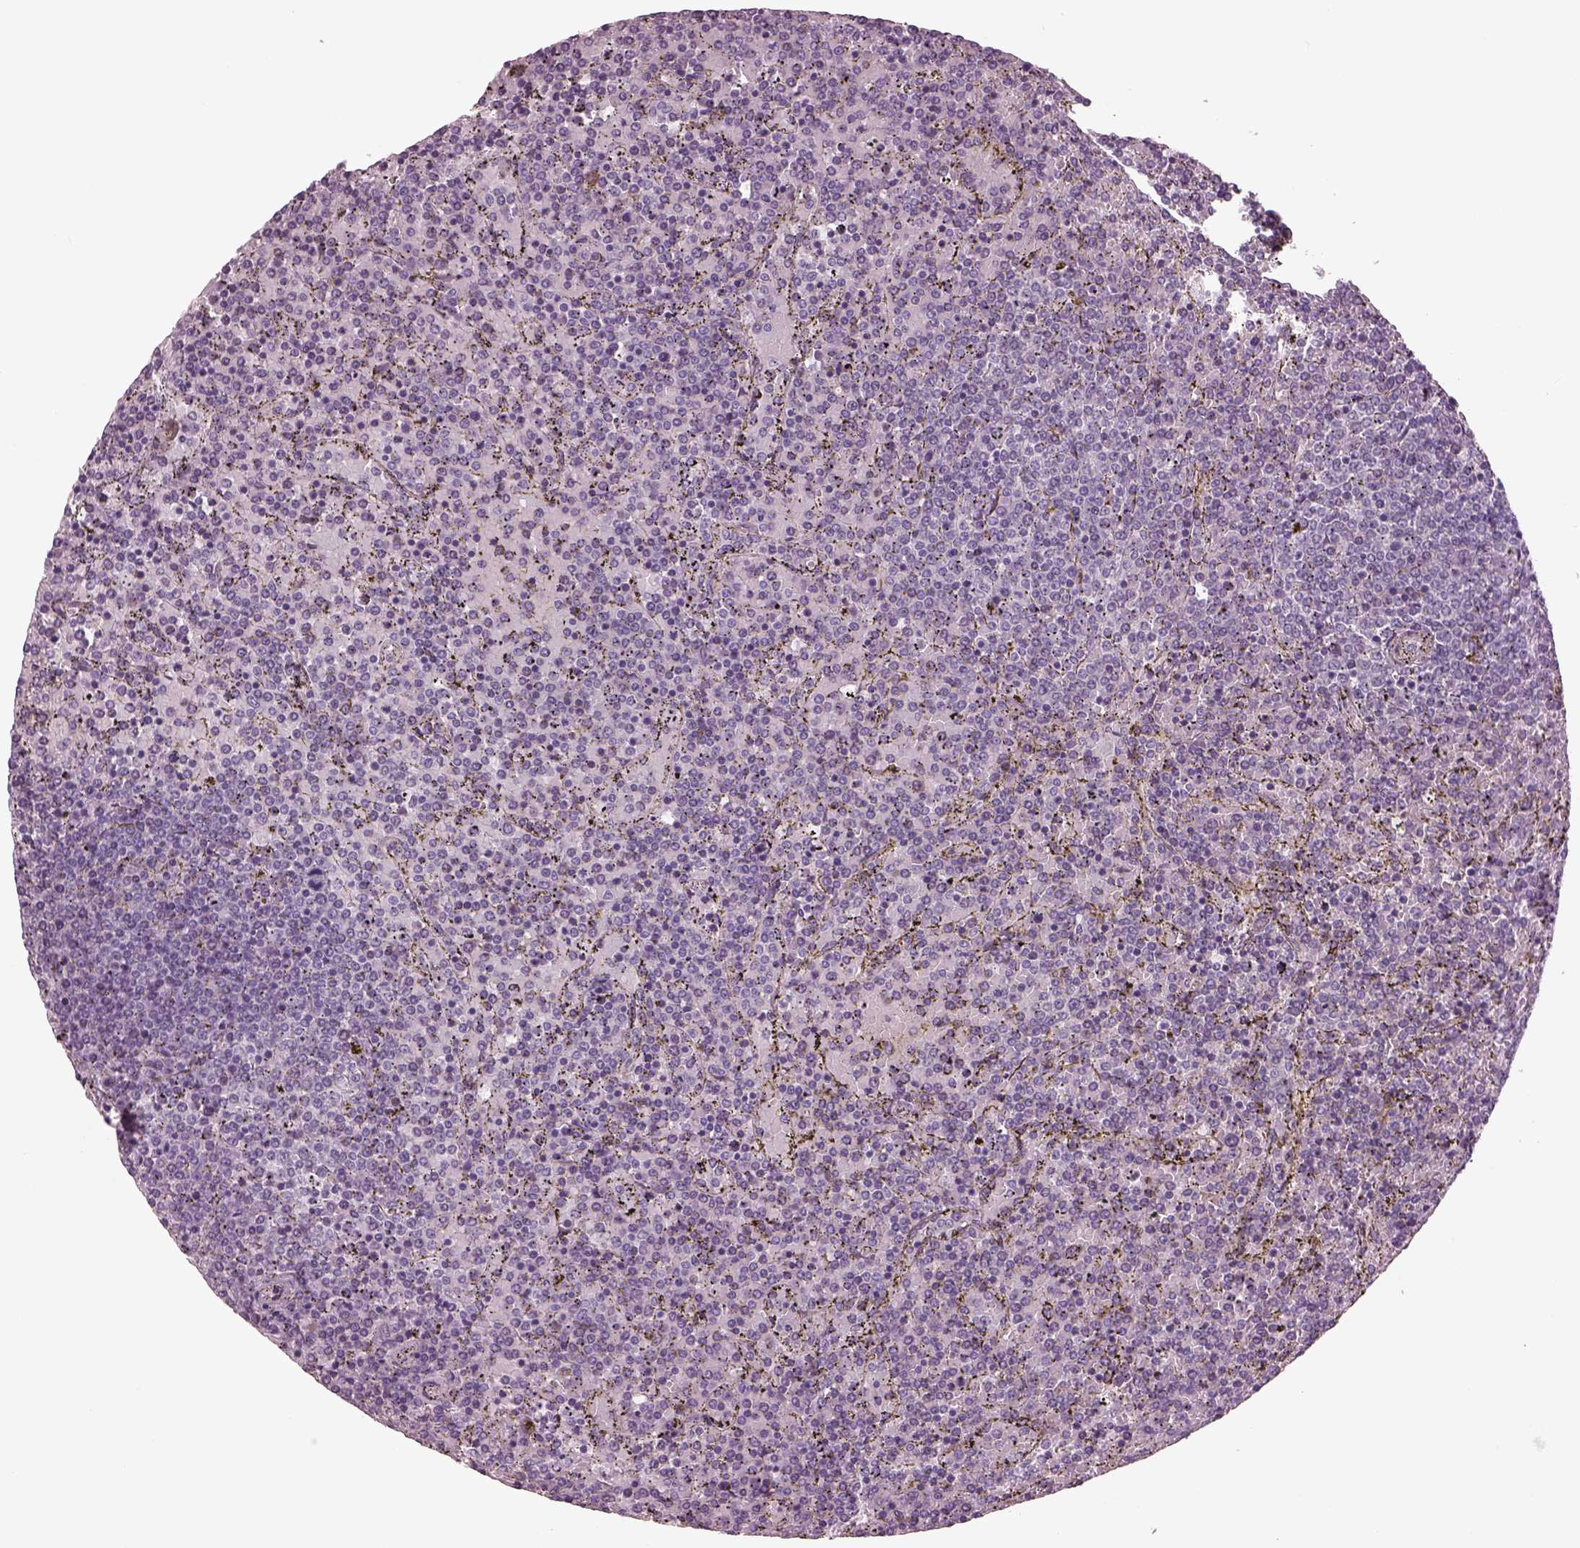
{"staining": {"intensity": "negative", "quantity": "none", "location": "none"}, "tissue": "lymphoma", "cell_type": "Tumor cells", "image_type": "cancer", "snomed": [{"axis": "morphology", "description": "Malignant lymphoma, non-Hodgkin's type, Low grade"}, {"axis": "topography", "description": "Spleen"}], "caption": "High magnification brightfield microscopy of malignant lymphoma, non-Hodgkin's type (low-grade) stained with DAB (brown) and counterstained with hematoxylin (blue): tumor cells show no significant positivity. The staining is performed using DAB brown chromogen with nuclei counter-stained in using hematoxylin.", "gene": "CYLC1", "patient": {"sex": "female", "age": 77}}